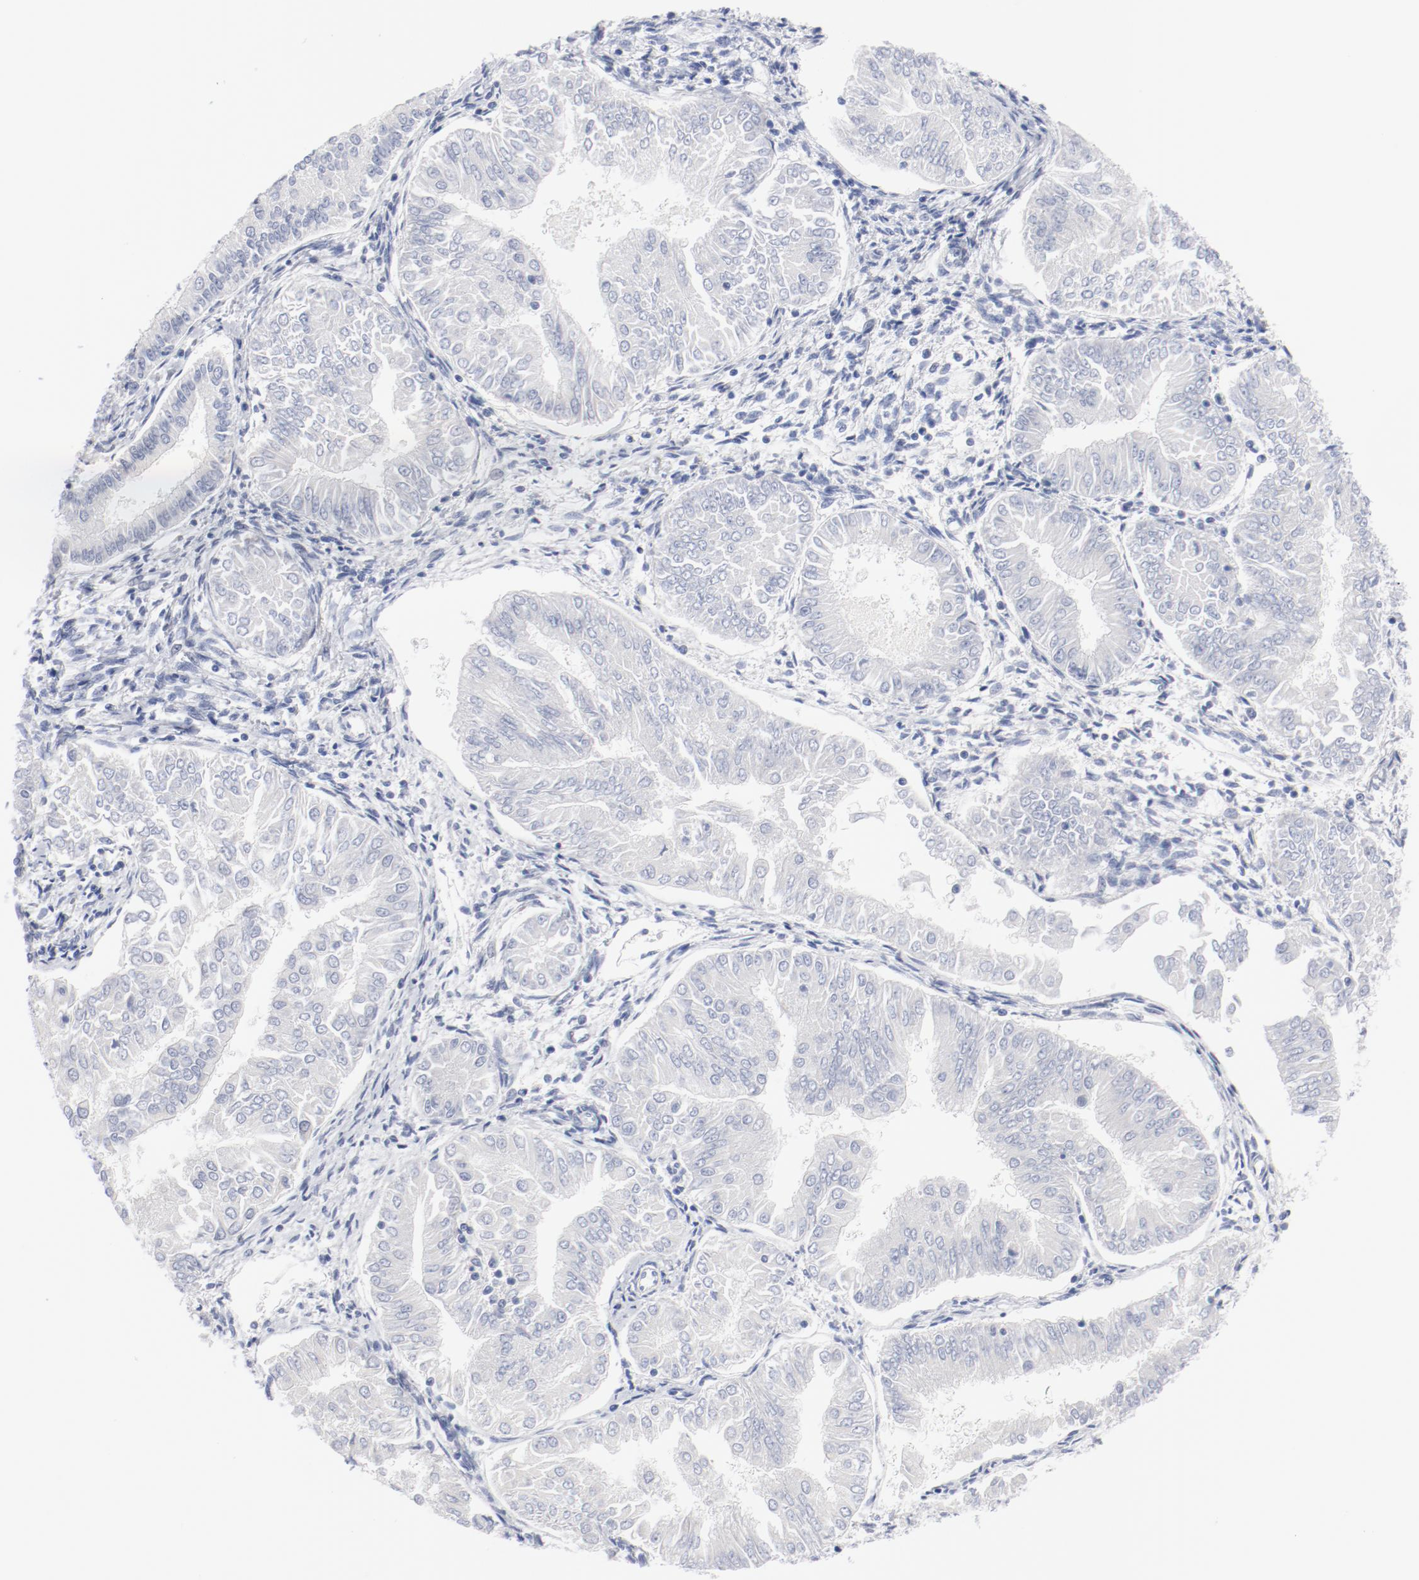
{"staining": {"intensity": "negative", "quantity": "none", "location": "none"}, "tissue": "endometrial cancer", "cell_type": "Tumor cells", "image_type": "cancer", "snomed": [{"axis": "morphology", "description": "Adenocarcinoma, NOS"}, {"axis": "topography", "description": "Endometrium"}], "caption": "This is an immunohistochemistry histopathology image of endometrial cancer. There is no staining in tumor cells.", "gene": "KCNK13", "patient": {"sex": "female", "age": 53}}